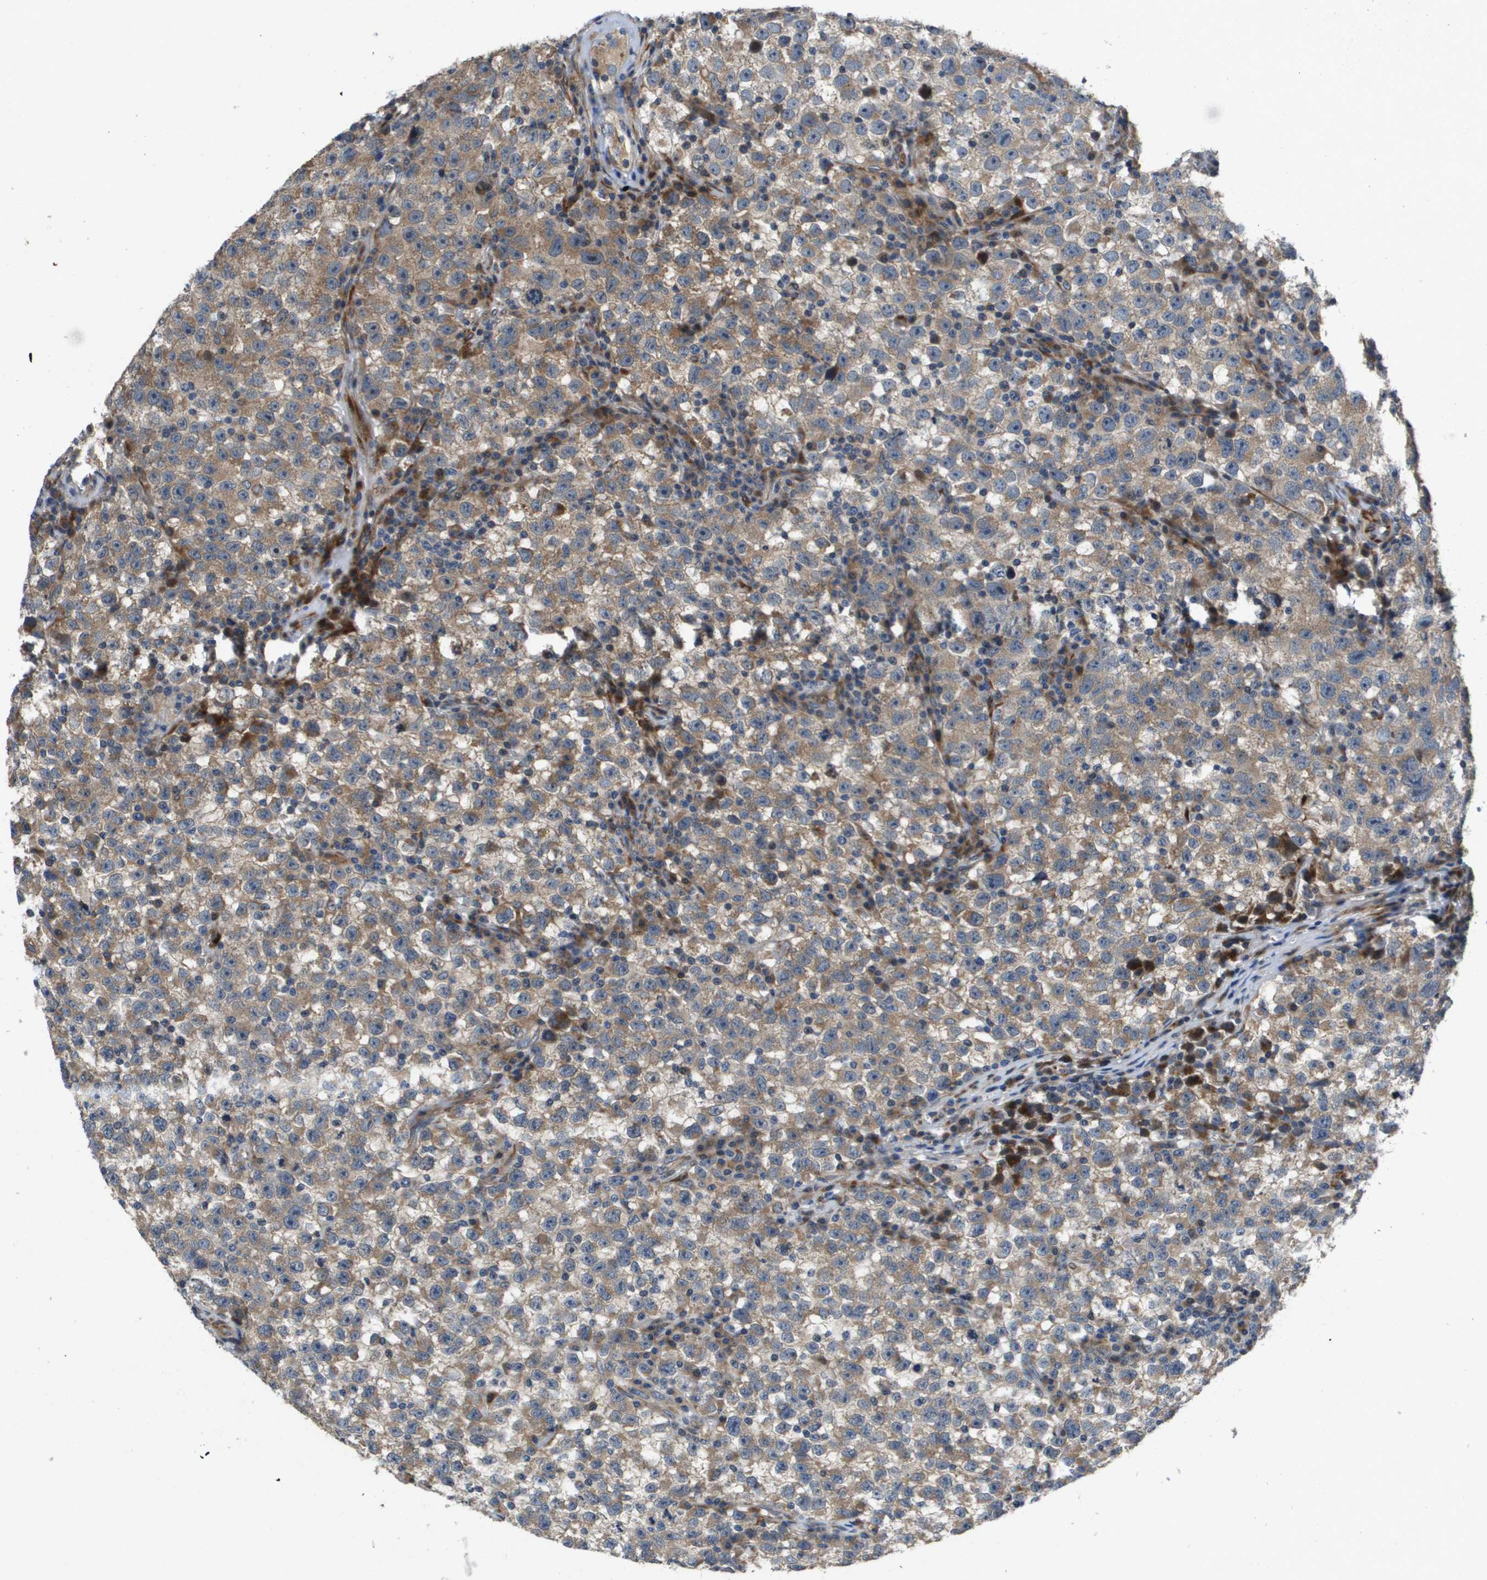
{"staining": {"intensity": "moderate", "quantity": "25%-75%", "location": "cytoplasmic/membranous"}, "tissue": "testis cancer", "cell_type": "Tumor cells", "image_type": "cancer", "snomed": [{"axis": "morphology", "description": "Seminoma, NOS"}, {"axis": "topography", "description": "Testis"}], "caption": "Seminoma (testis) was stained to show a protein in brown. There is medium levels of moderate cytoplasmic/membranous staining in approximately 25%-75% of tumor cells. The protein of interest is shown in brown color, while the nuclei are stained blue.", "gene": "ENTPD2", "patient": {"sex": "male", "age": 22}}